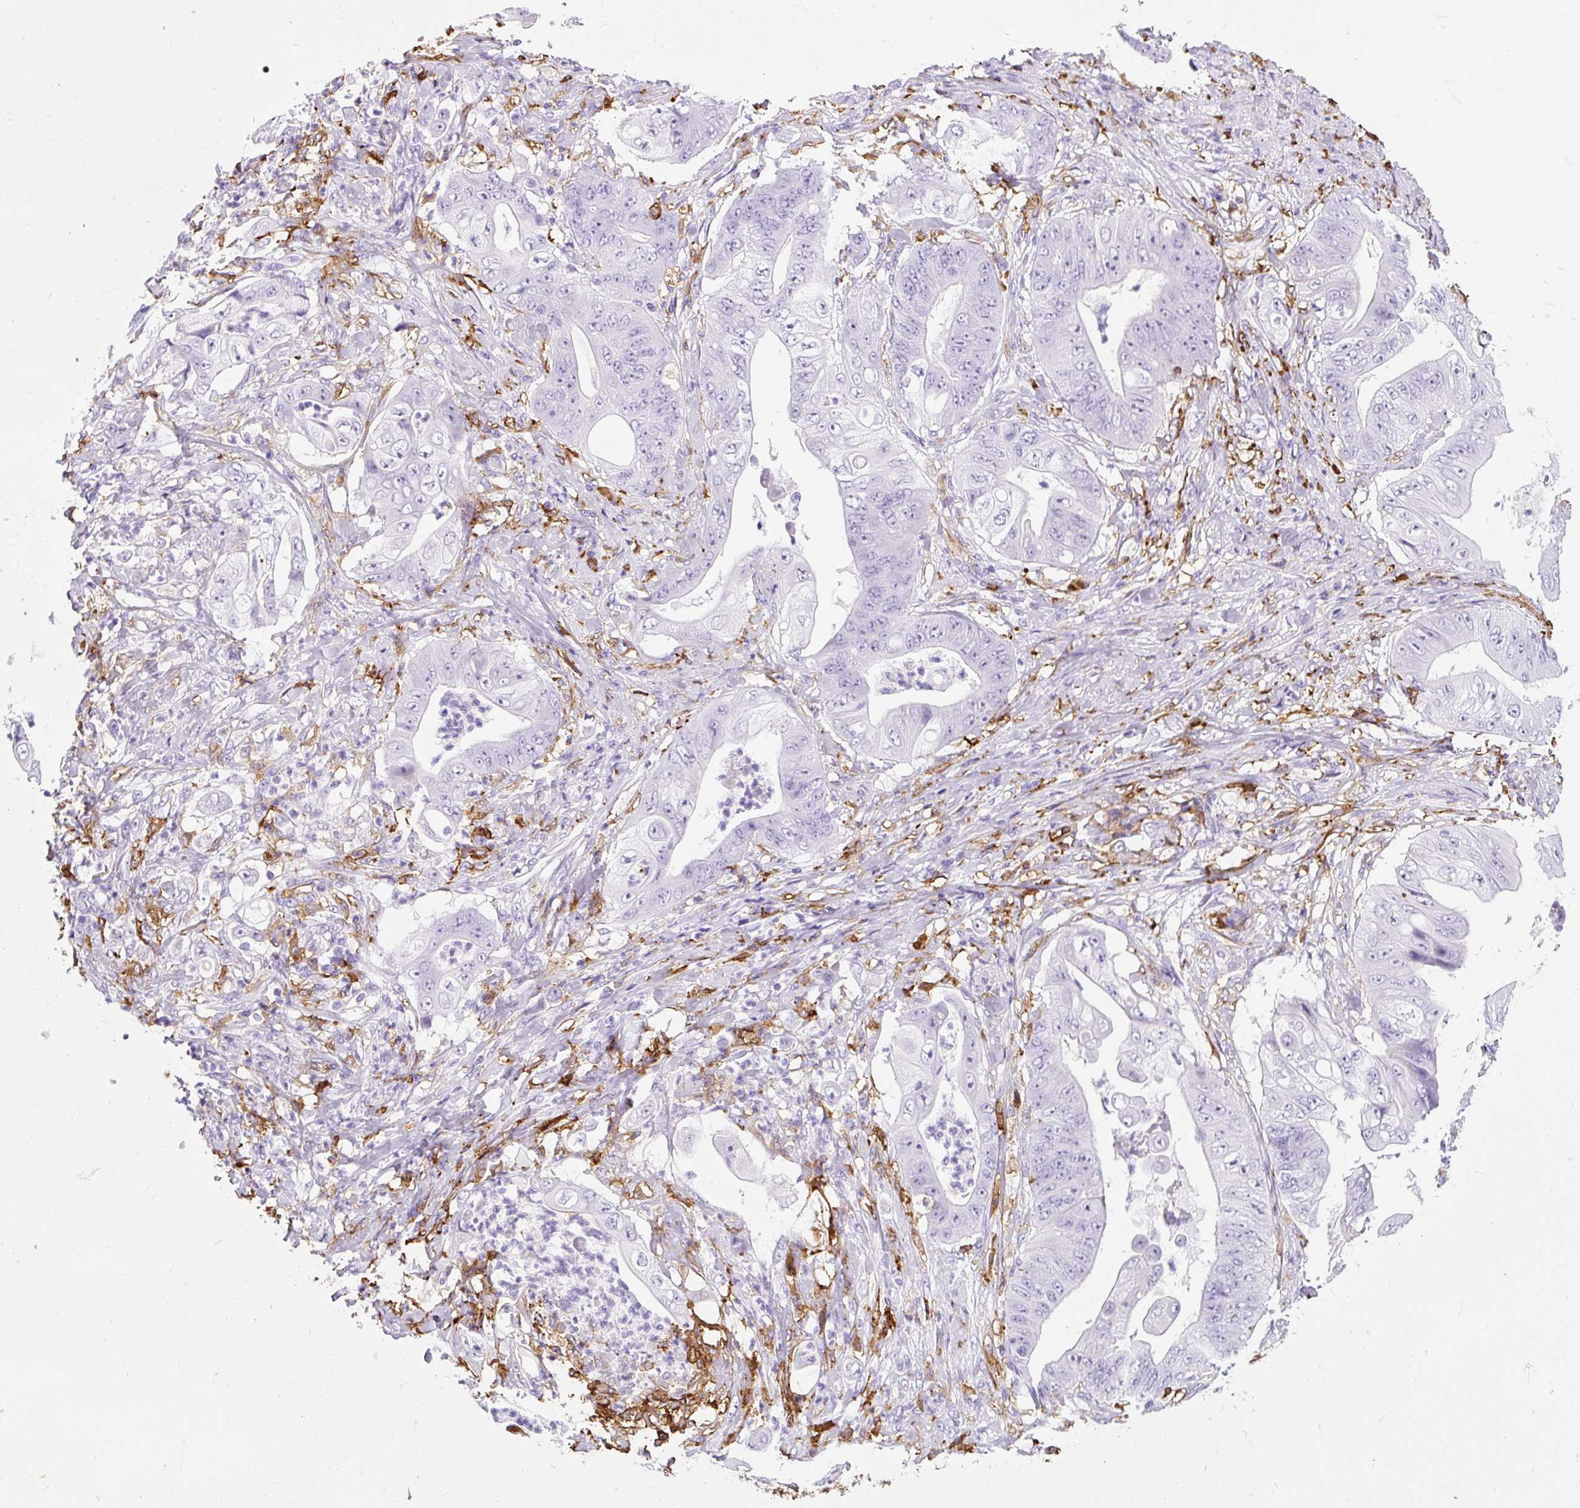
{"staining": {"intensity": "negative", "quantity": "none", "location": "none"}, "tissue": "stomach cancer", "cell_type": "Tumor cells", "image_type": "cancer", "snomed": [{"axis": "morphology", "description": "Adenocarcinoma, NOS"}, {"axis": "topography", "description": "Stomach"}], "caption": "Immunohistochemistry (IHC) micrograph of human stomach cancer stained for a protein (brown), which displays no staining in tumor cells.", "gene": "HLA-DRA", "patient": {"sex": "female", "age": 73}}